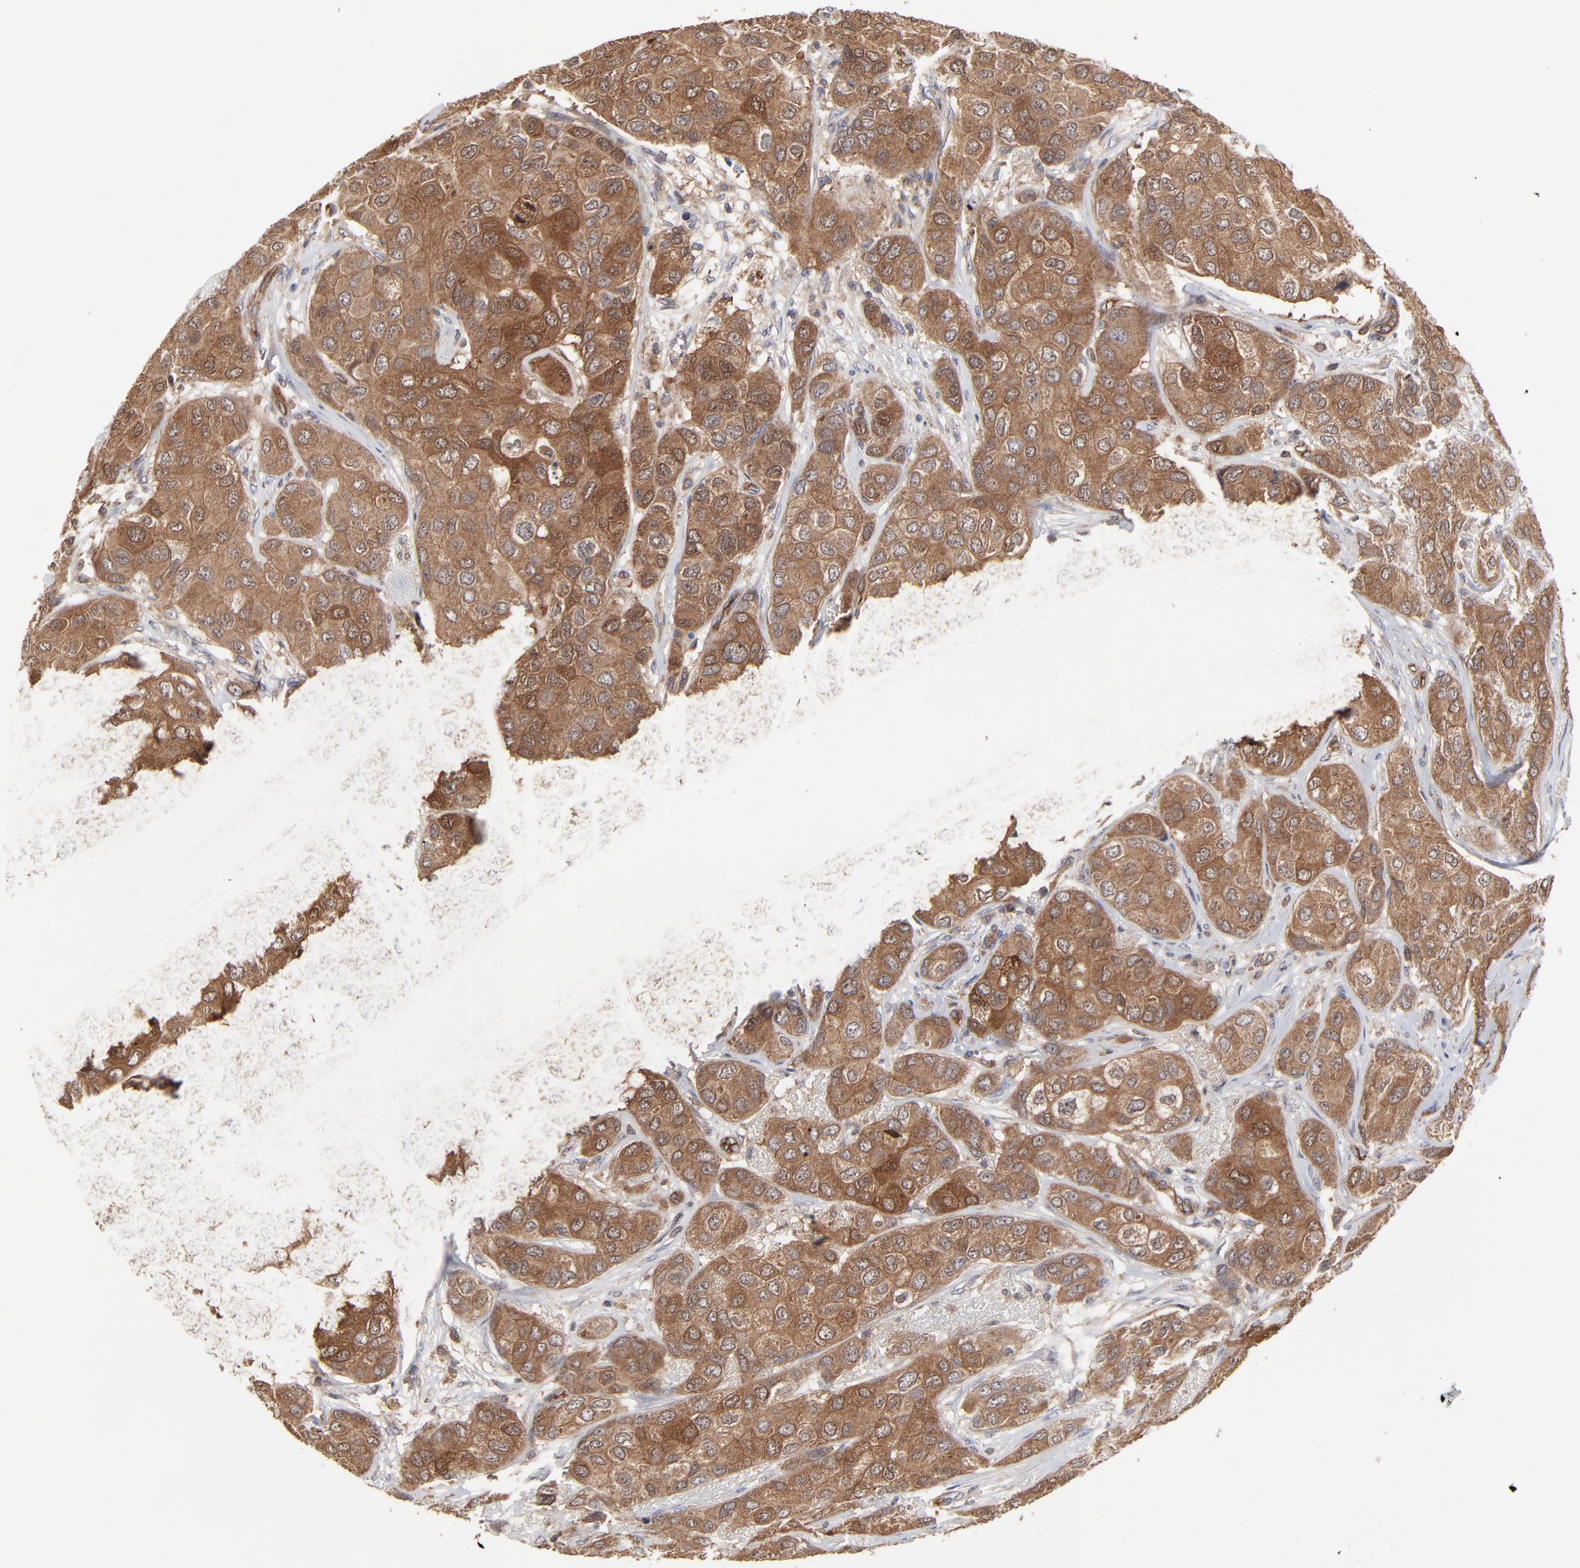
{"staining": {"intensity": "moderate", "quantity": ">75%", "location": "cytoplasmic/membranous"}, "tissue": "breast cancer", "cell_type": "Tumor cells", "image_type": "cancer", "snomed": [{"axis": "morphology", "description": "Duct carcinoma"}, {"axis": "topography", "description": "Breast"}], "caption": "The immunohistochemical stain shows moderate cytoplasmic/membranous staining in tumor cells of intraductal carcinoma (breast) tissue. (IHC, brightfield microscopy, high magnification).", "gene": "ARMT1", "patient": {"sex": "female", "age": 68}}